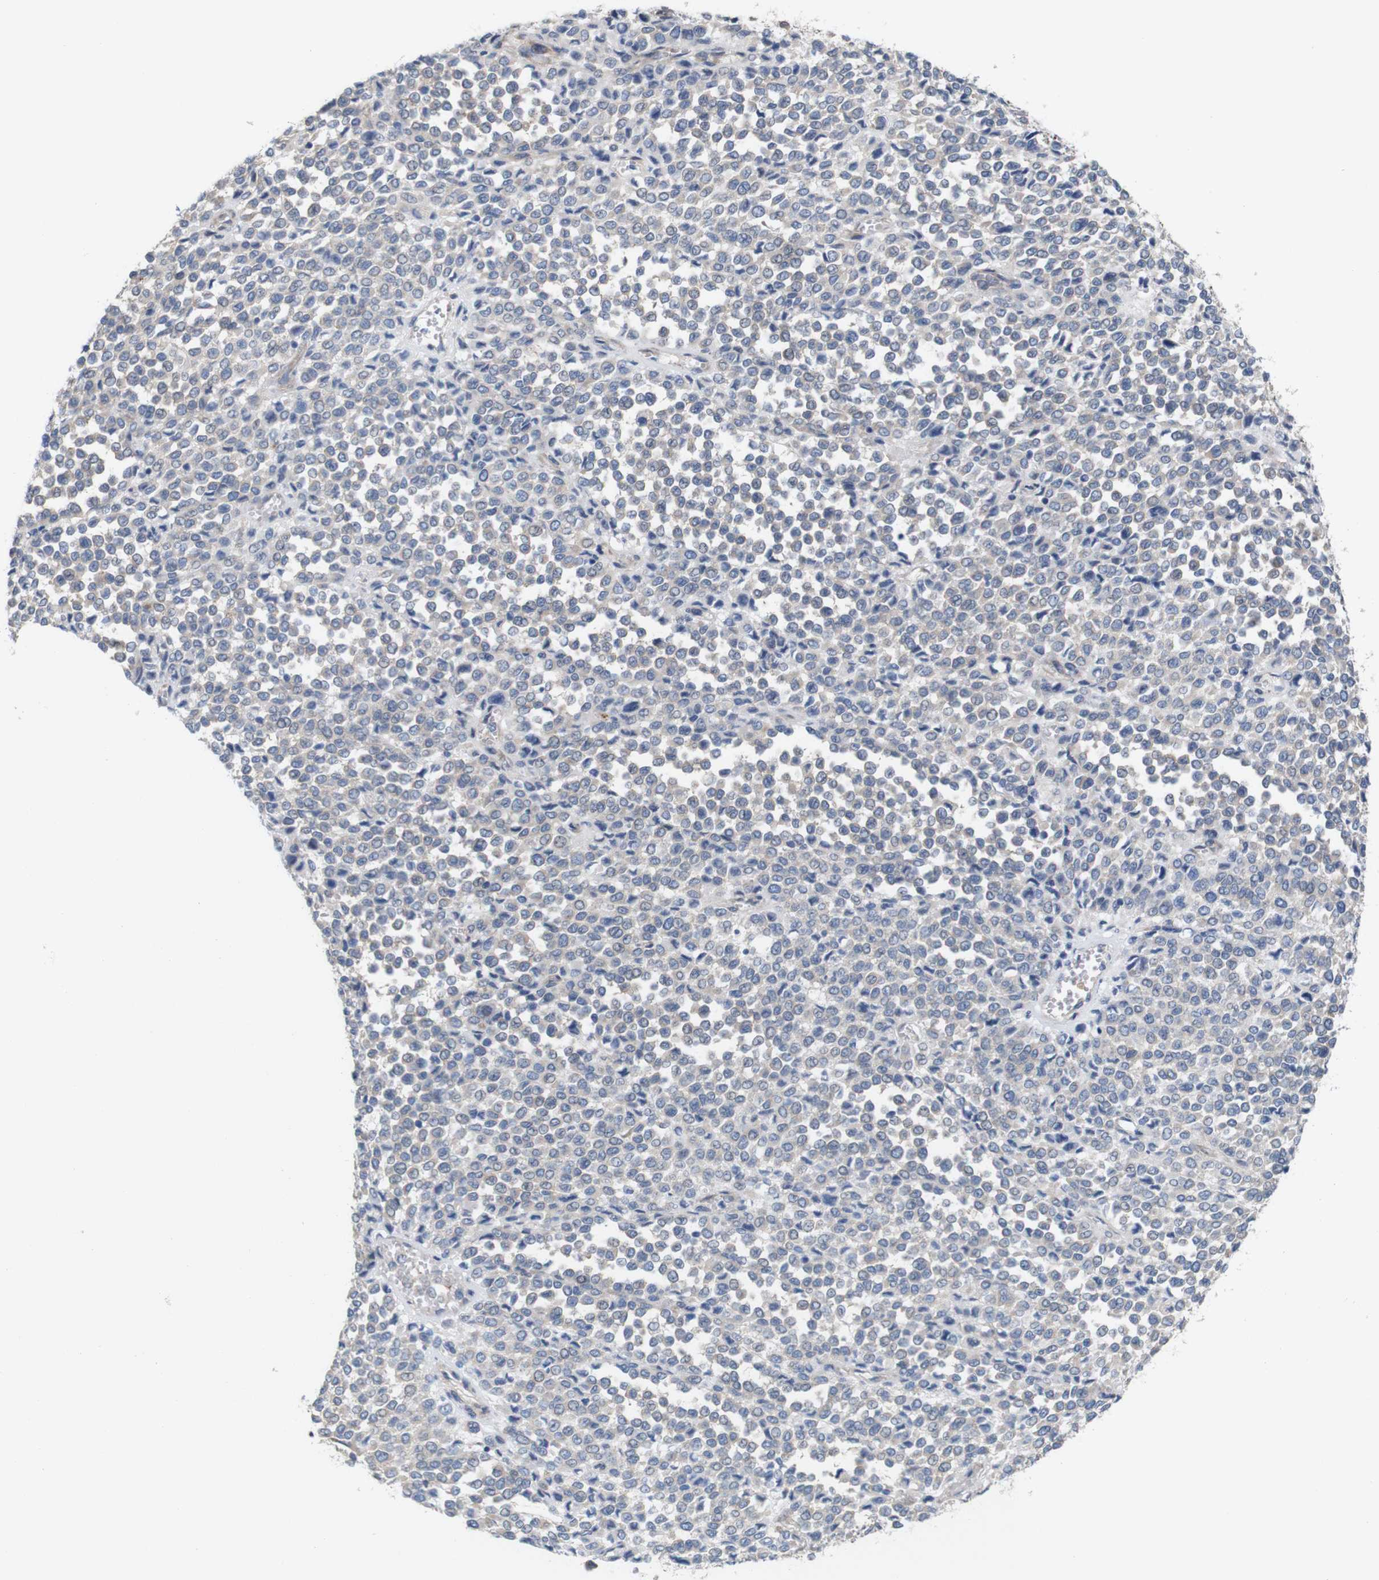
{"staining": {"intensity": "negative", "quantity": "none", "location": "none"}, "tissue": "melanoma", "cell_type": "Tumor cells", "image_type": "cancer", "snomed": [{"axis": "morphology", "description": "Malignant melanoma, Metastatic site"}, {"axis": "topography", "description": "Pancreas"}], "caption": "High power microscopy photomicrograph of an immunohistochemistry (IHC) image of malignant melanoma (metastatic site), revealing no significant positivity in tumor cells.", "gene": "MYEOV", "patient": {"sex": "female", "age": 30}}